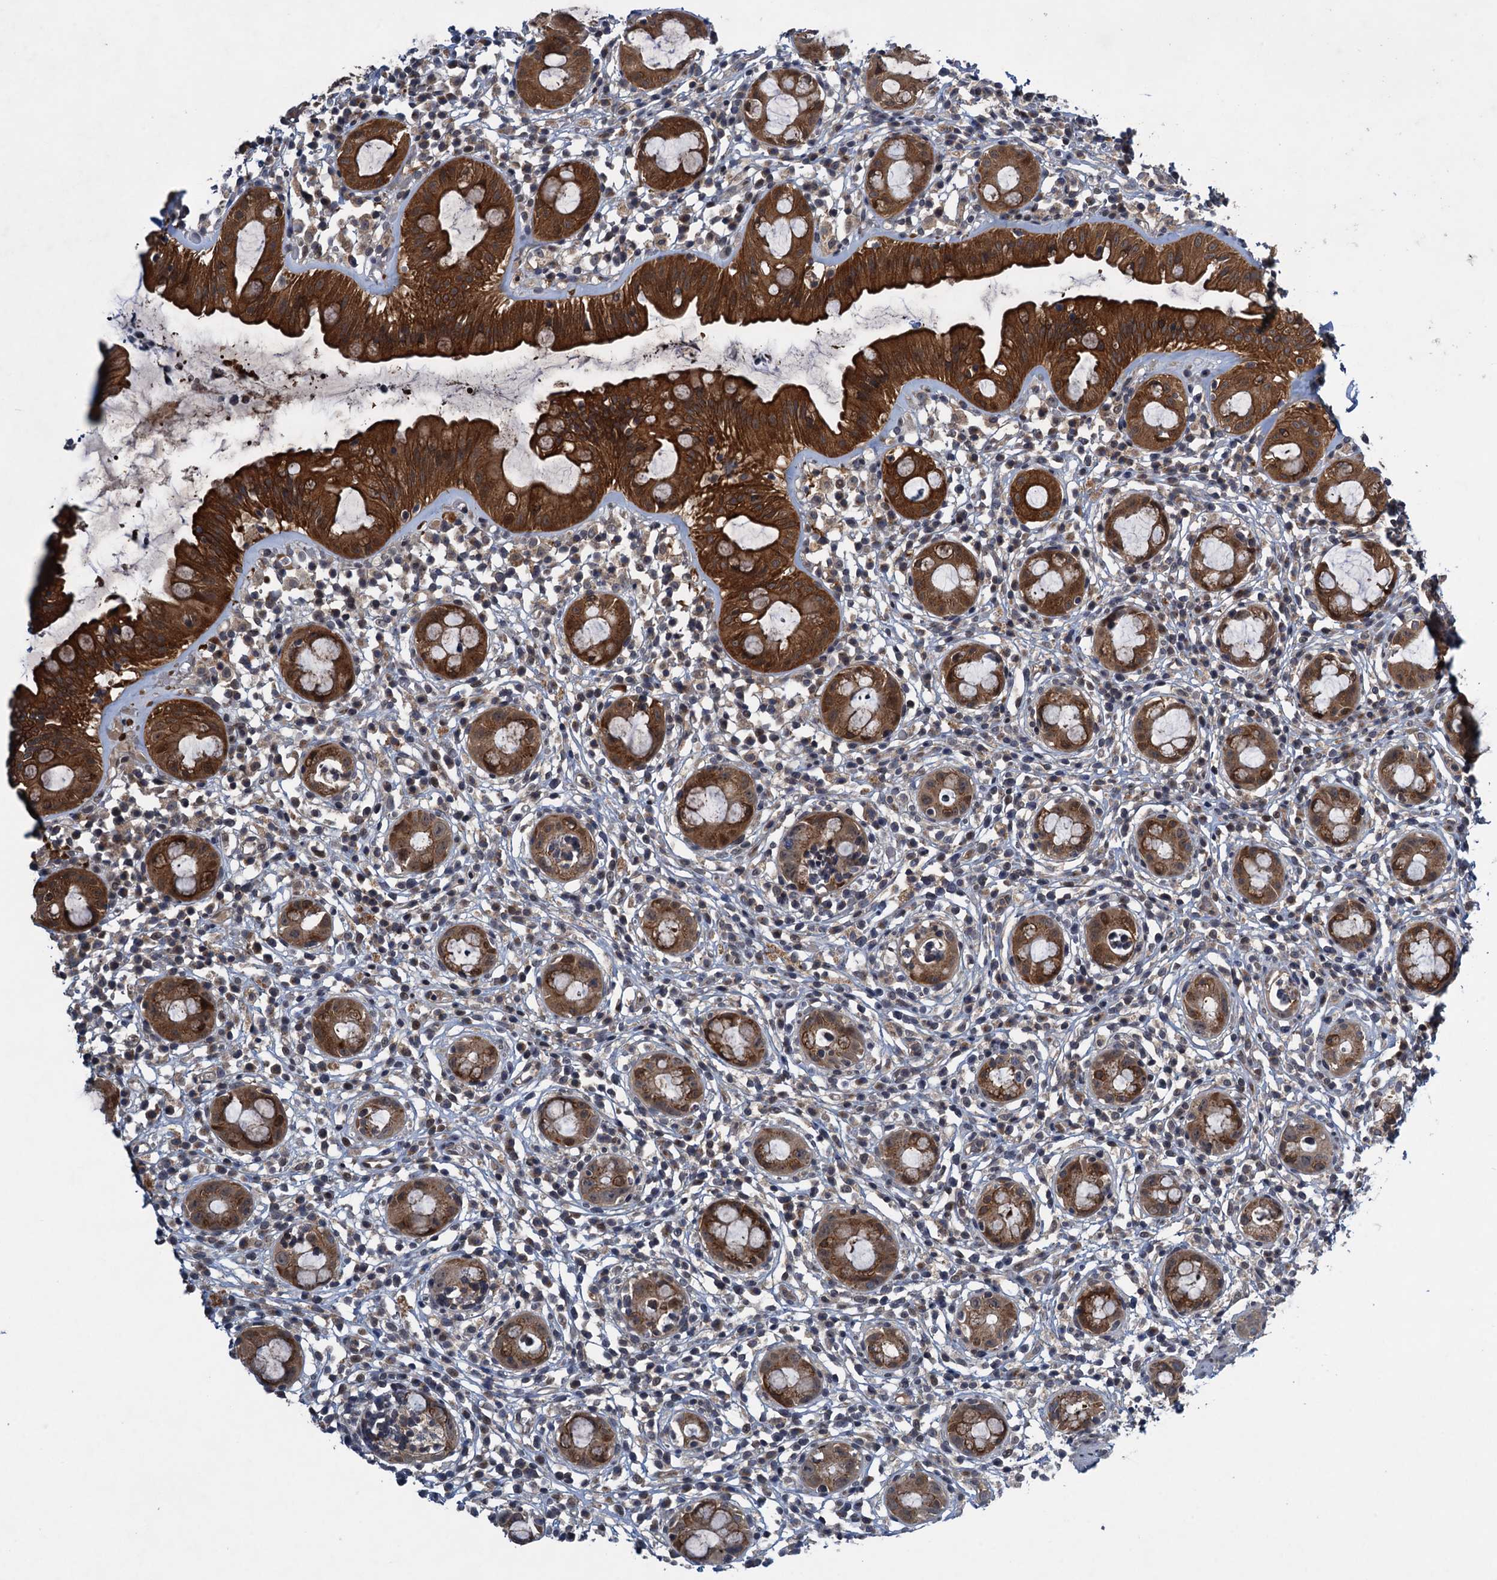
{"staining": {"intensity": "strong", "quantity": ">75%", "location": "cytoplasmic/membranous,nuclear"}, "tissue": "rectum", "cell_type": "Glandular cells", "image_type": "normal", "snomed": [{"axis": "morphology", "description": "Normal tissue, NOS"}, {"axis": "topography", "description": "Rectum"}], "caption": "High-power microscopy captured an immunohistochemistry (IHC) micrograph of normal rectum, revealing strong cytoplasmic/membranous,nuclear expression in about >75% of glandular cells.", "gene": "RNF165", "patient": {"sex": "female", "age": 57}}